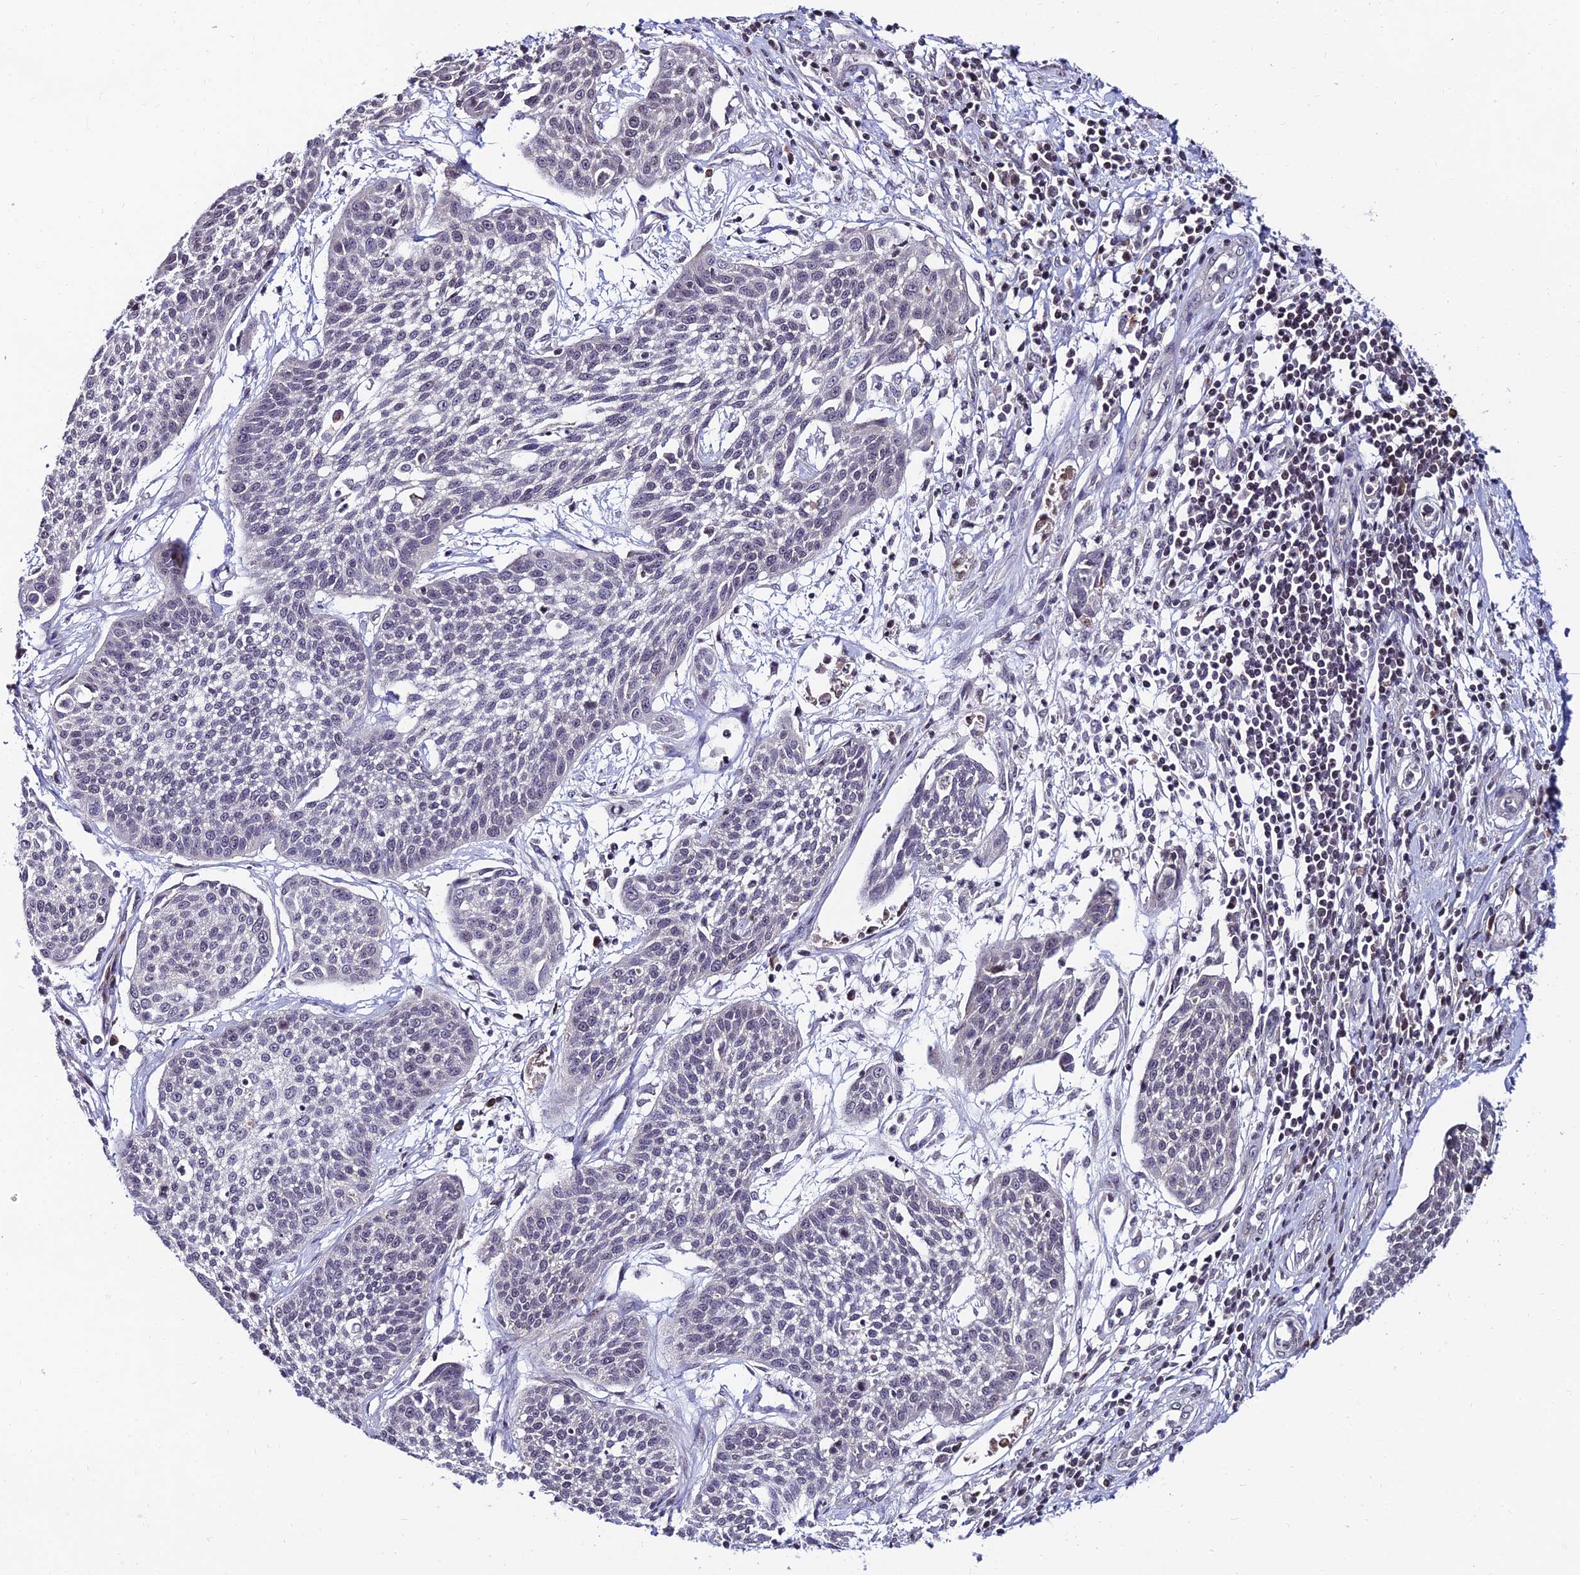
{"staining": {"intensity": "negative", "quantity": "none", "location": "none"}, "tissue": "cervical cancer", "cell_type": "Tumor cells", "image_type": "cancer", "snomed": [{"axis": "morphology", "description": "Squamous cell carcinoma, NOS"}, {"axis": "topography", "description": "Cervix"}], "caption": "Human squamous cell carcinoma (cervical) stained for a protein using immunohistochemistry reveals no staining in tumor cells.", "gene": "CDNF", "patient": {"sex": "female", "age": 34}}